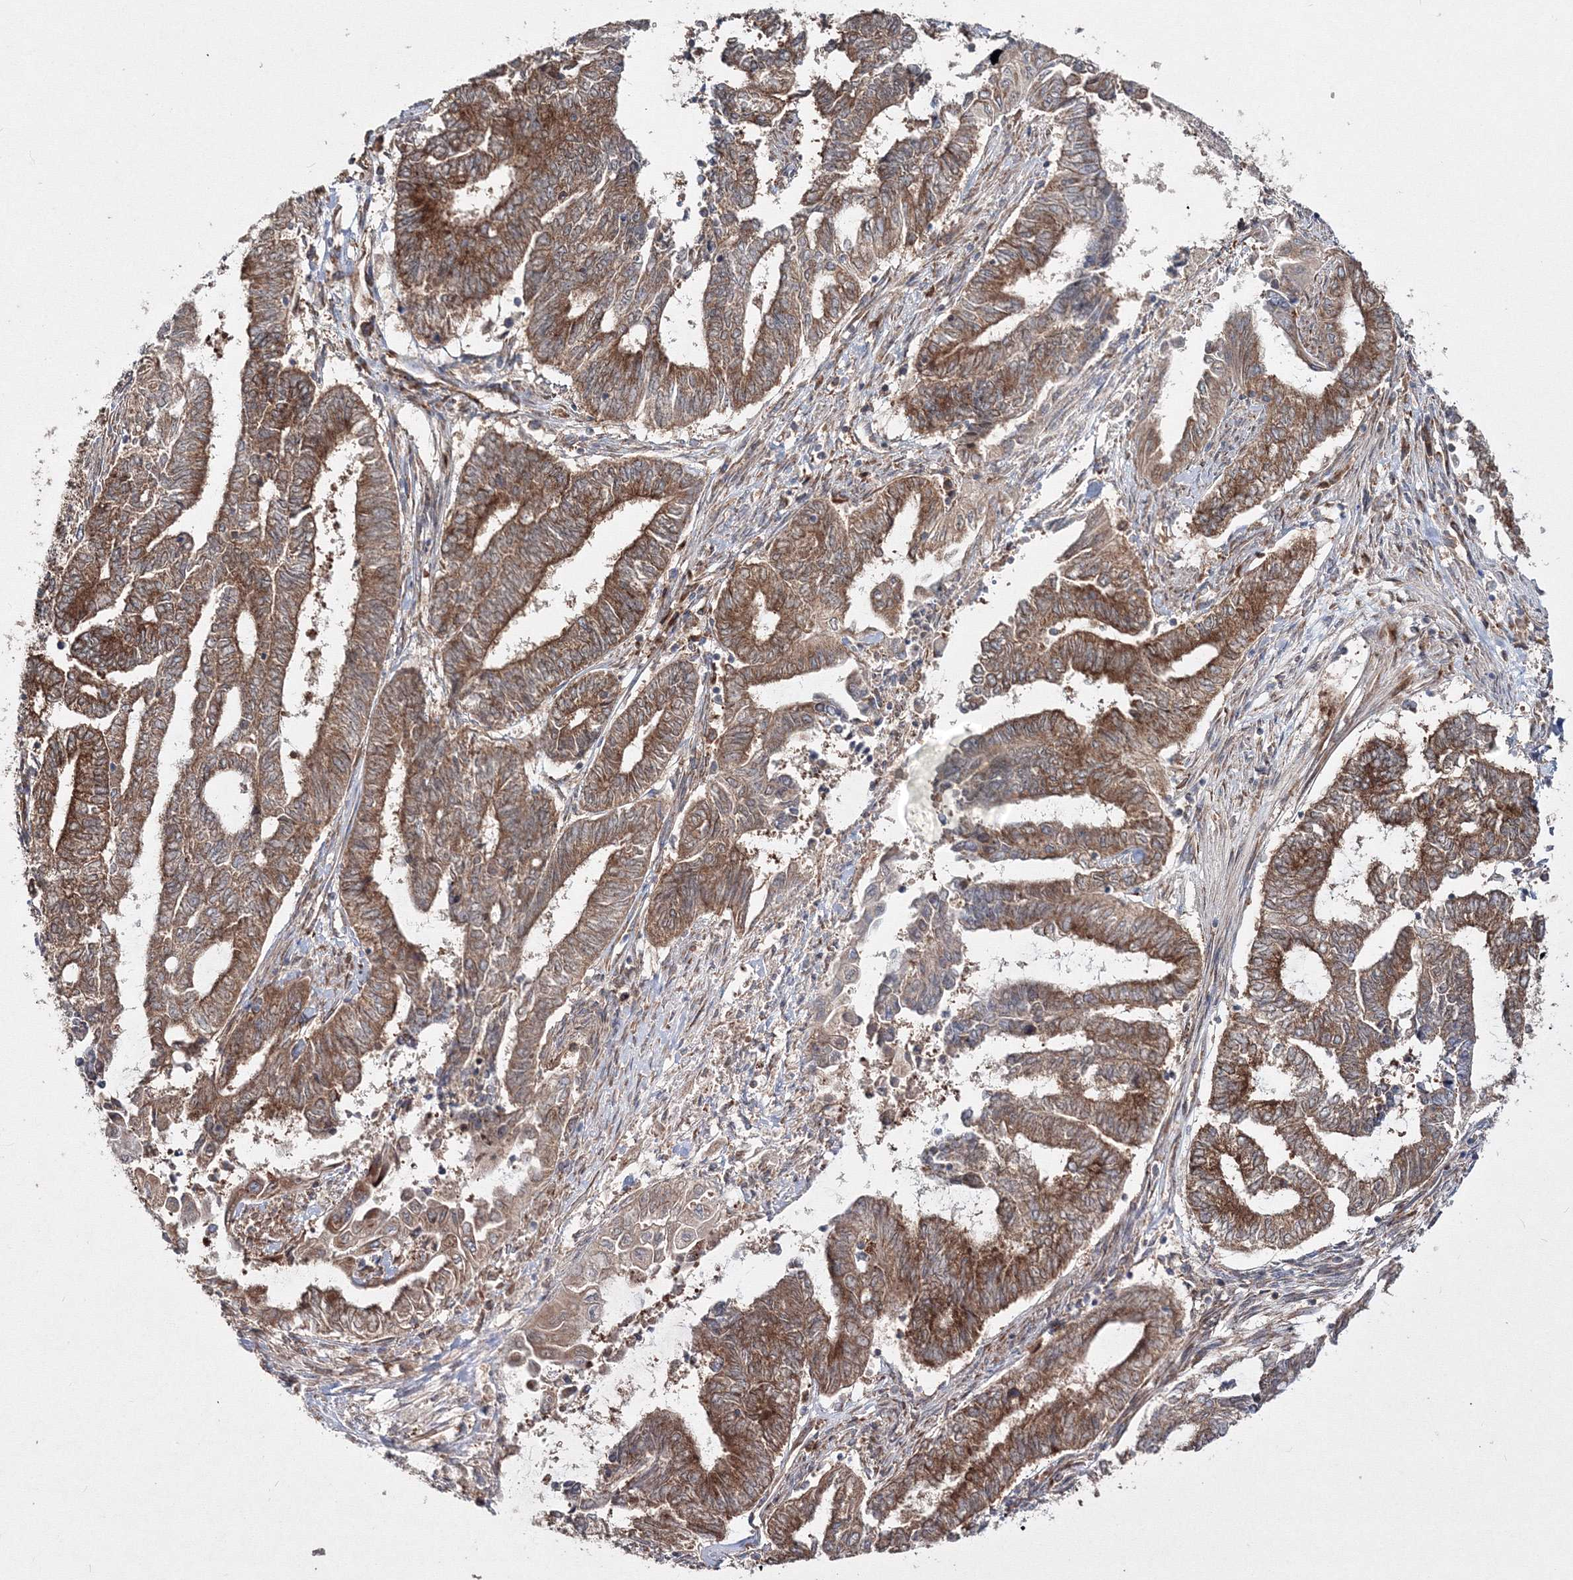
{"staining": {"intensity": "strong", "quantity": ">75%", "location": "cytoplasmic/membranous"}, "tissue": "endometrial cancer", "cell_type": "Tumor cells", "image_type": "cancer", "snomed": [{"axis": "morphology", "description": "Adenocarcinoma, NOS"}, {"axis": "topography", "description": "Uterus"}, {"axis": "topography", "description": "Endometrium"}], "caption": "Endometrial cancer (adenocarcinoma) stained for a protein displays strong cytoplasmic/membranous positivity in tumor cells.", "gene": "PEX13", "patient": {"sex": "female", "age": 70}}